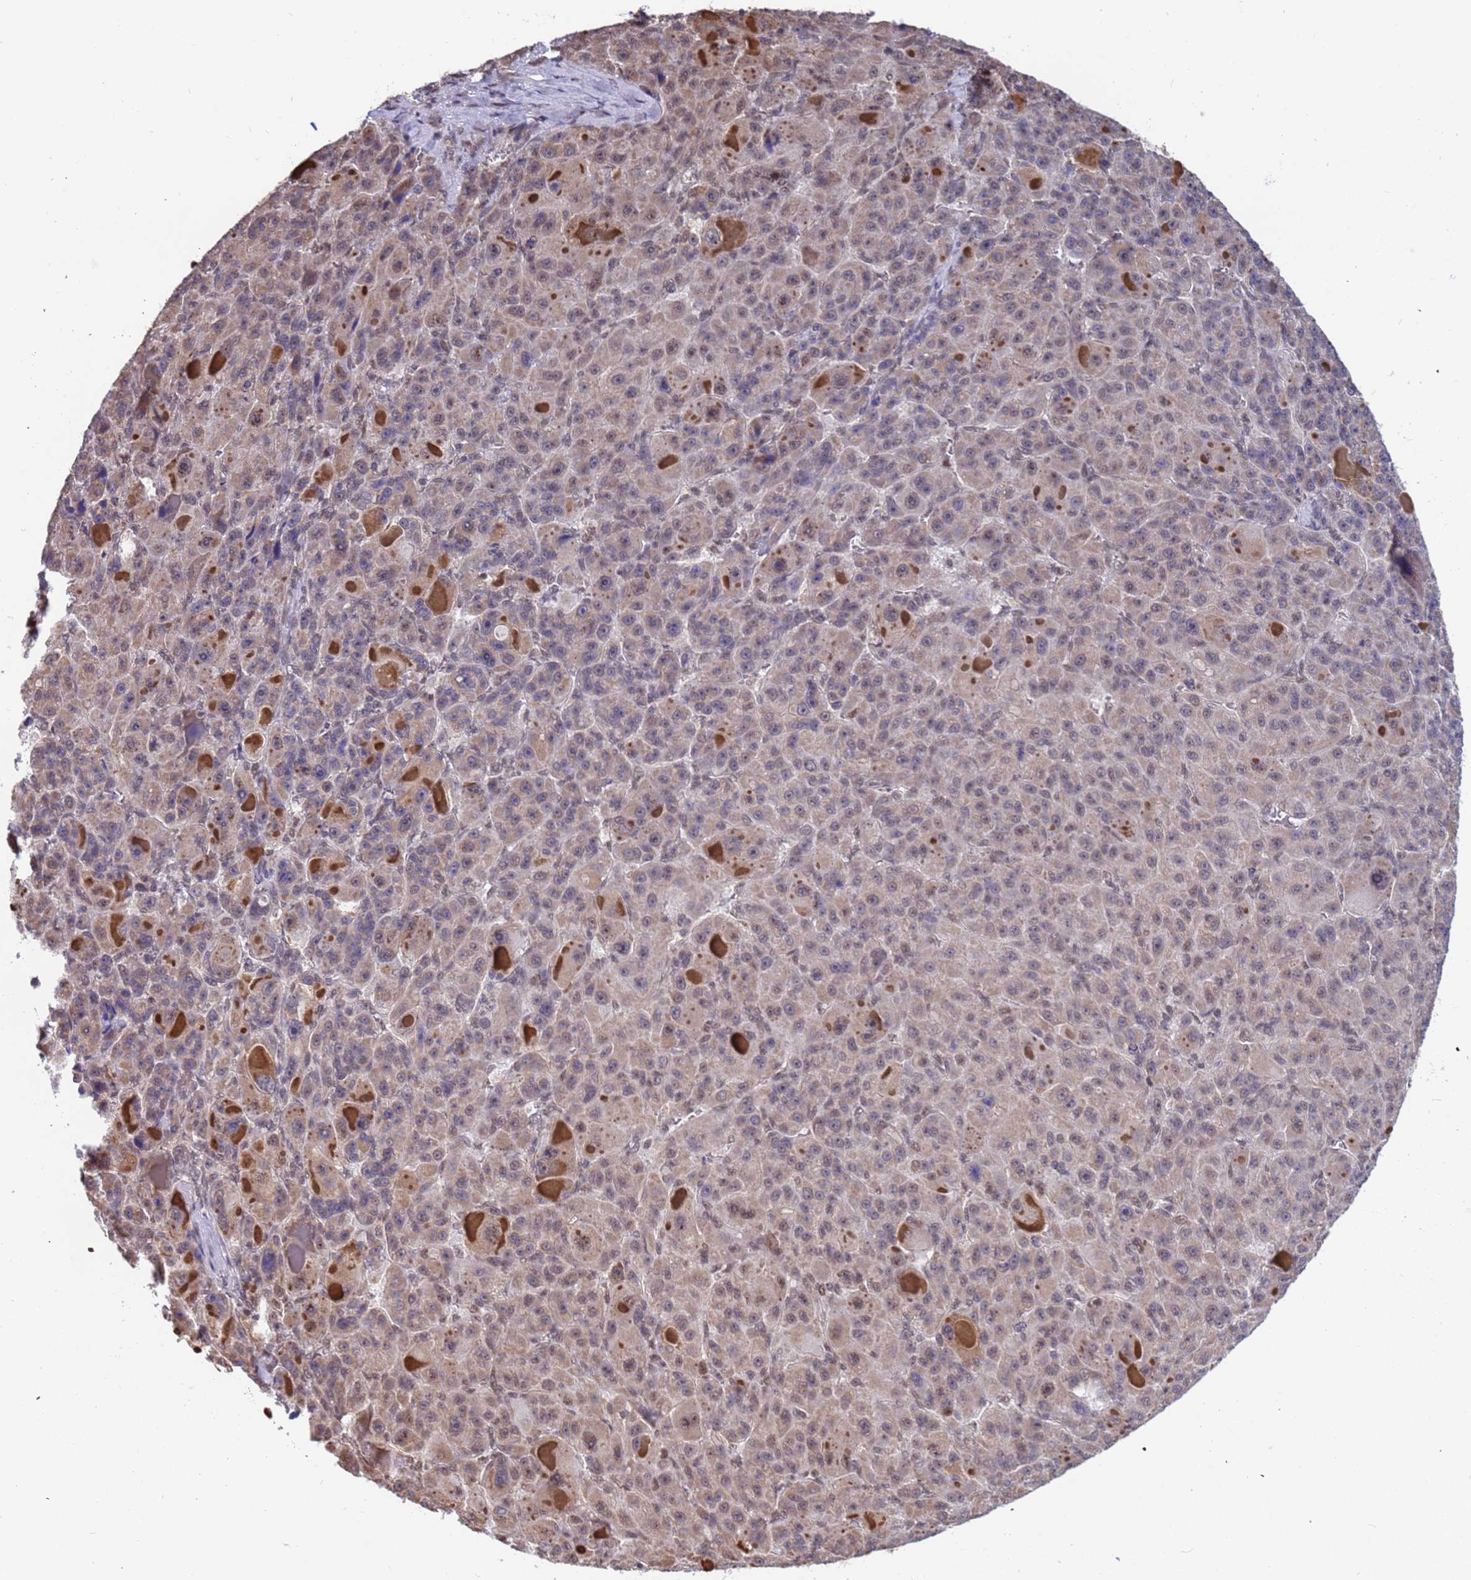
{"staining": {"intensity": "weak", "quantity": "<25%", "location": "nuclear"}, "tissue": "liver cancer", "cell_type": "Tumor cells", "image_type": "cancer", "snomed": [{"axis": "morphology", "description": "Carcinoma, Hepatocellular, NOS"}, {"axis": "topography", "description": "Liver"}], "caption": "Immunohistochemical staining of liver cancer (hepatocellular carcinoma) shows no significant expression in tumor cells.", "gene": "DENND2B", "patient": {"sex": "male", "age": 76}}